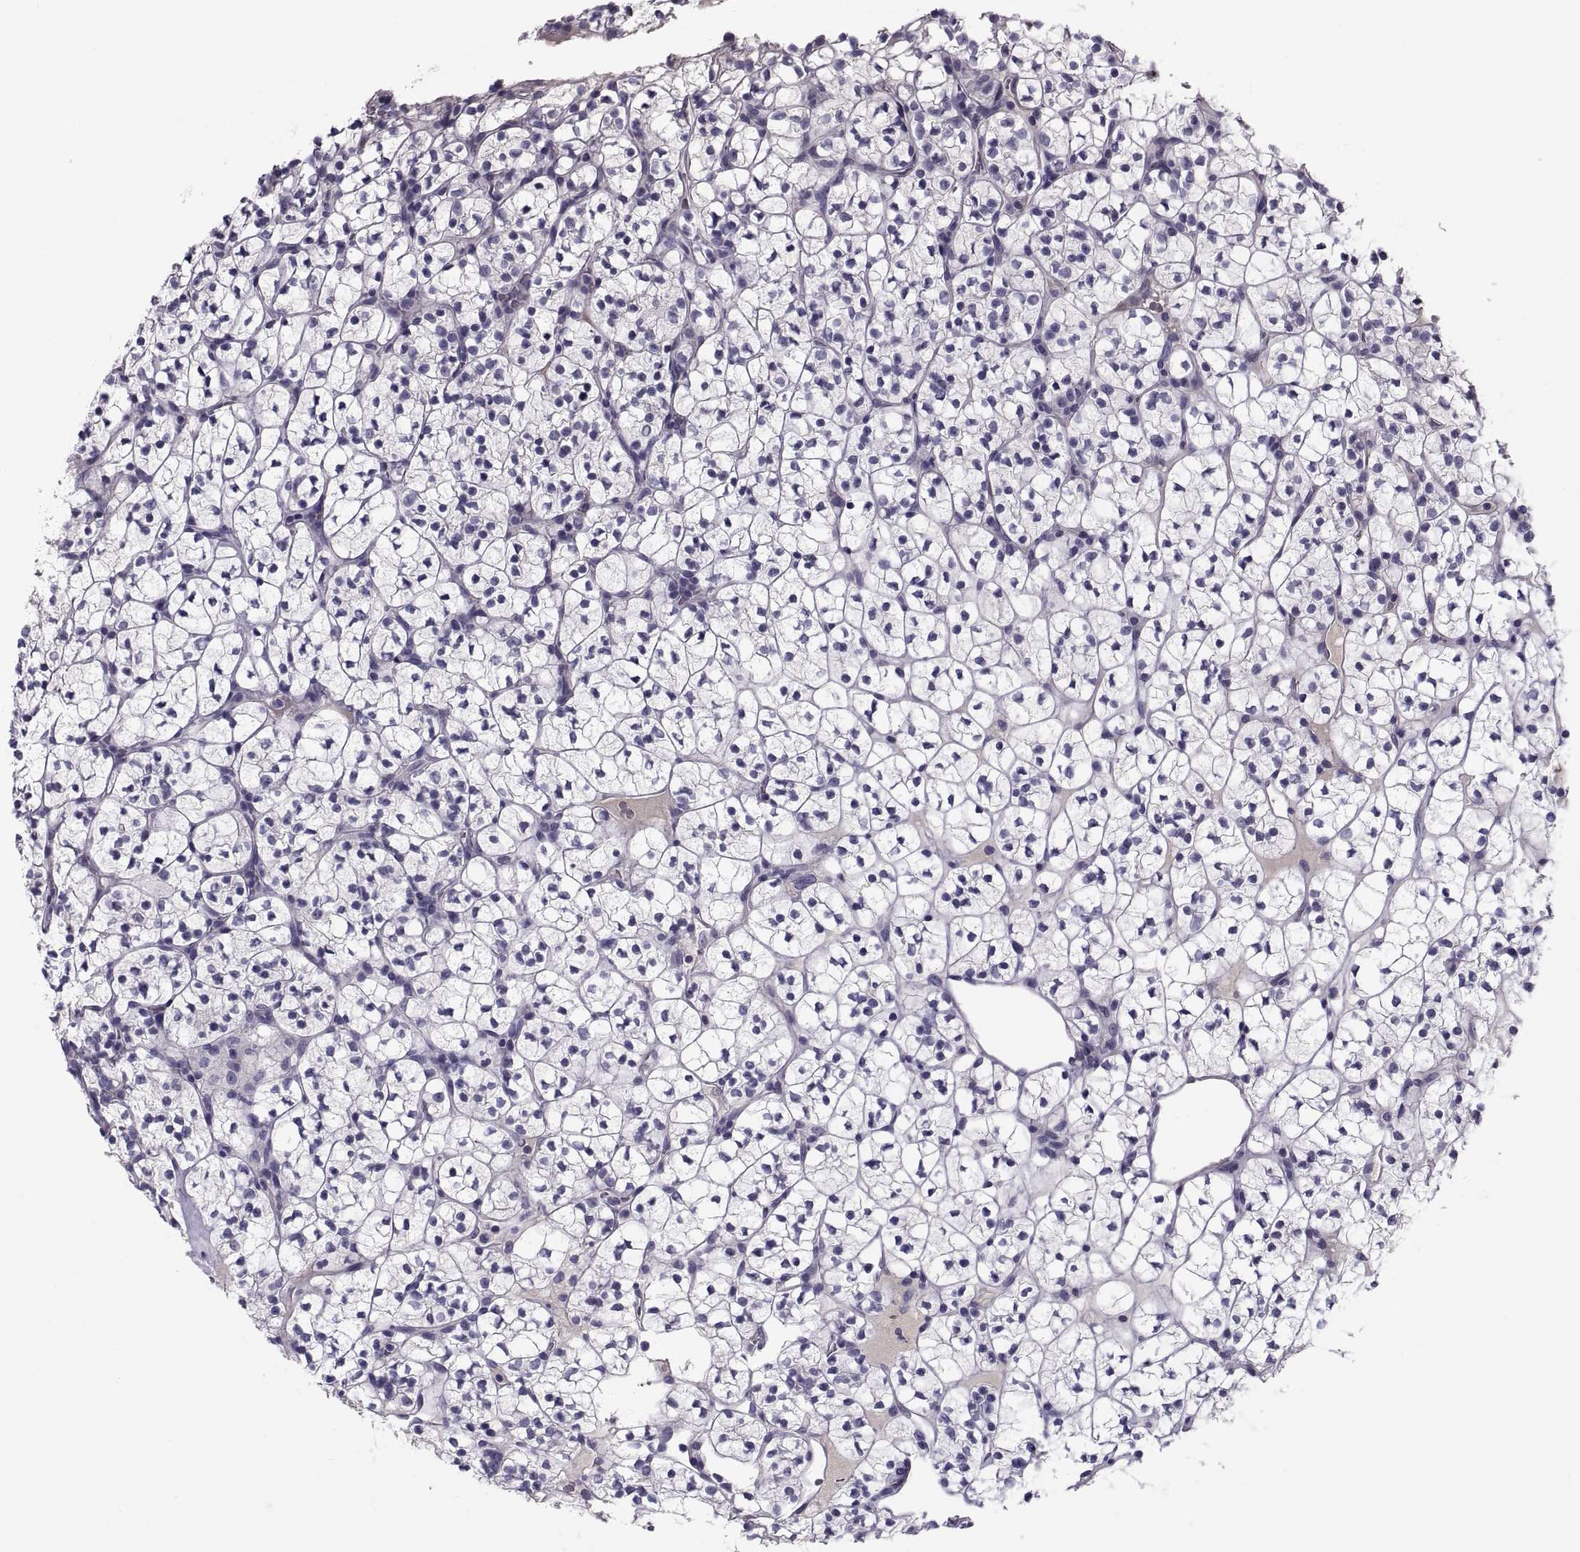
{"staining": {"intensity": "negative", "quantity": "none", "location": "none"}, "tissue": "renal cancer", "cell_type": "Tumor cells", "image_type": "cancer", "snomed": [{"axis": "morphology", "description": "Adenocarcinoma, NOS"}, {"axis": "topography", "description": "Kidney"}], "caption": "Tumor cells are negative for brown protein staining in adenocarcinoma (renal).", "gene": "PDZRN4", "patient": {"sex": "female", "age": 89}}